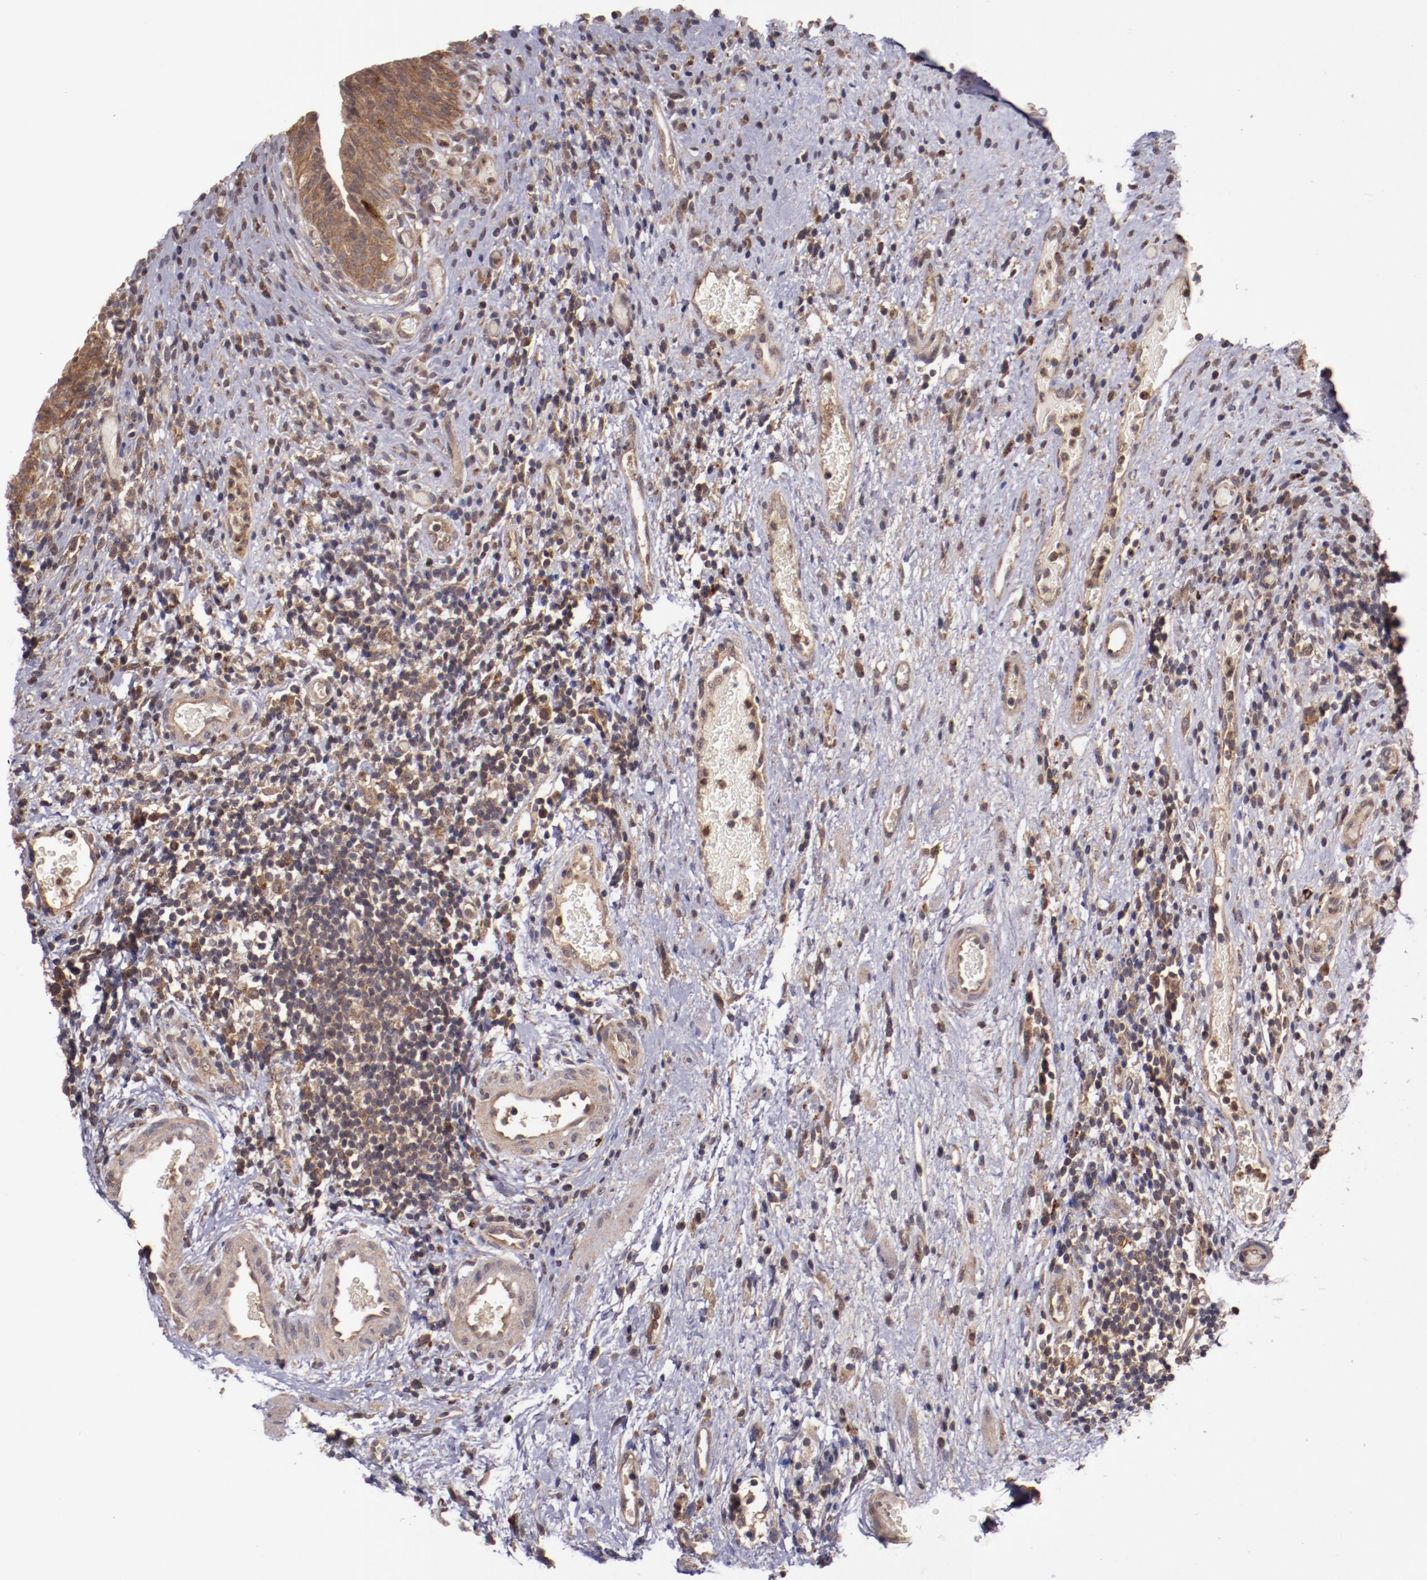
{"staining": {"intensity": "moderate", "quantity": ">75%", "location": "cytoplasmic/membranous"}, "tissue": "urinary bladder", "cell_type": "Urothelial cells", "image_type": "normal", "snomed": [{"axis": "morphology", "description": "Normal tissue, NOS"}, {"axis": "morphology", "description": "Urothelial carcinoma, High grade"}, {"axis": "topography", "description": "Urinary bladder"}], "caption": "The photomicrograph displays a brown stain indicating the presence of a protein in the cytoplasmic/membranous of urothelial cells in urinary bladder.", "gene": "FTSJ1", "patient": {"sex": "male", "age": 51}}